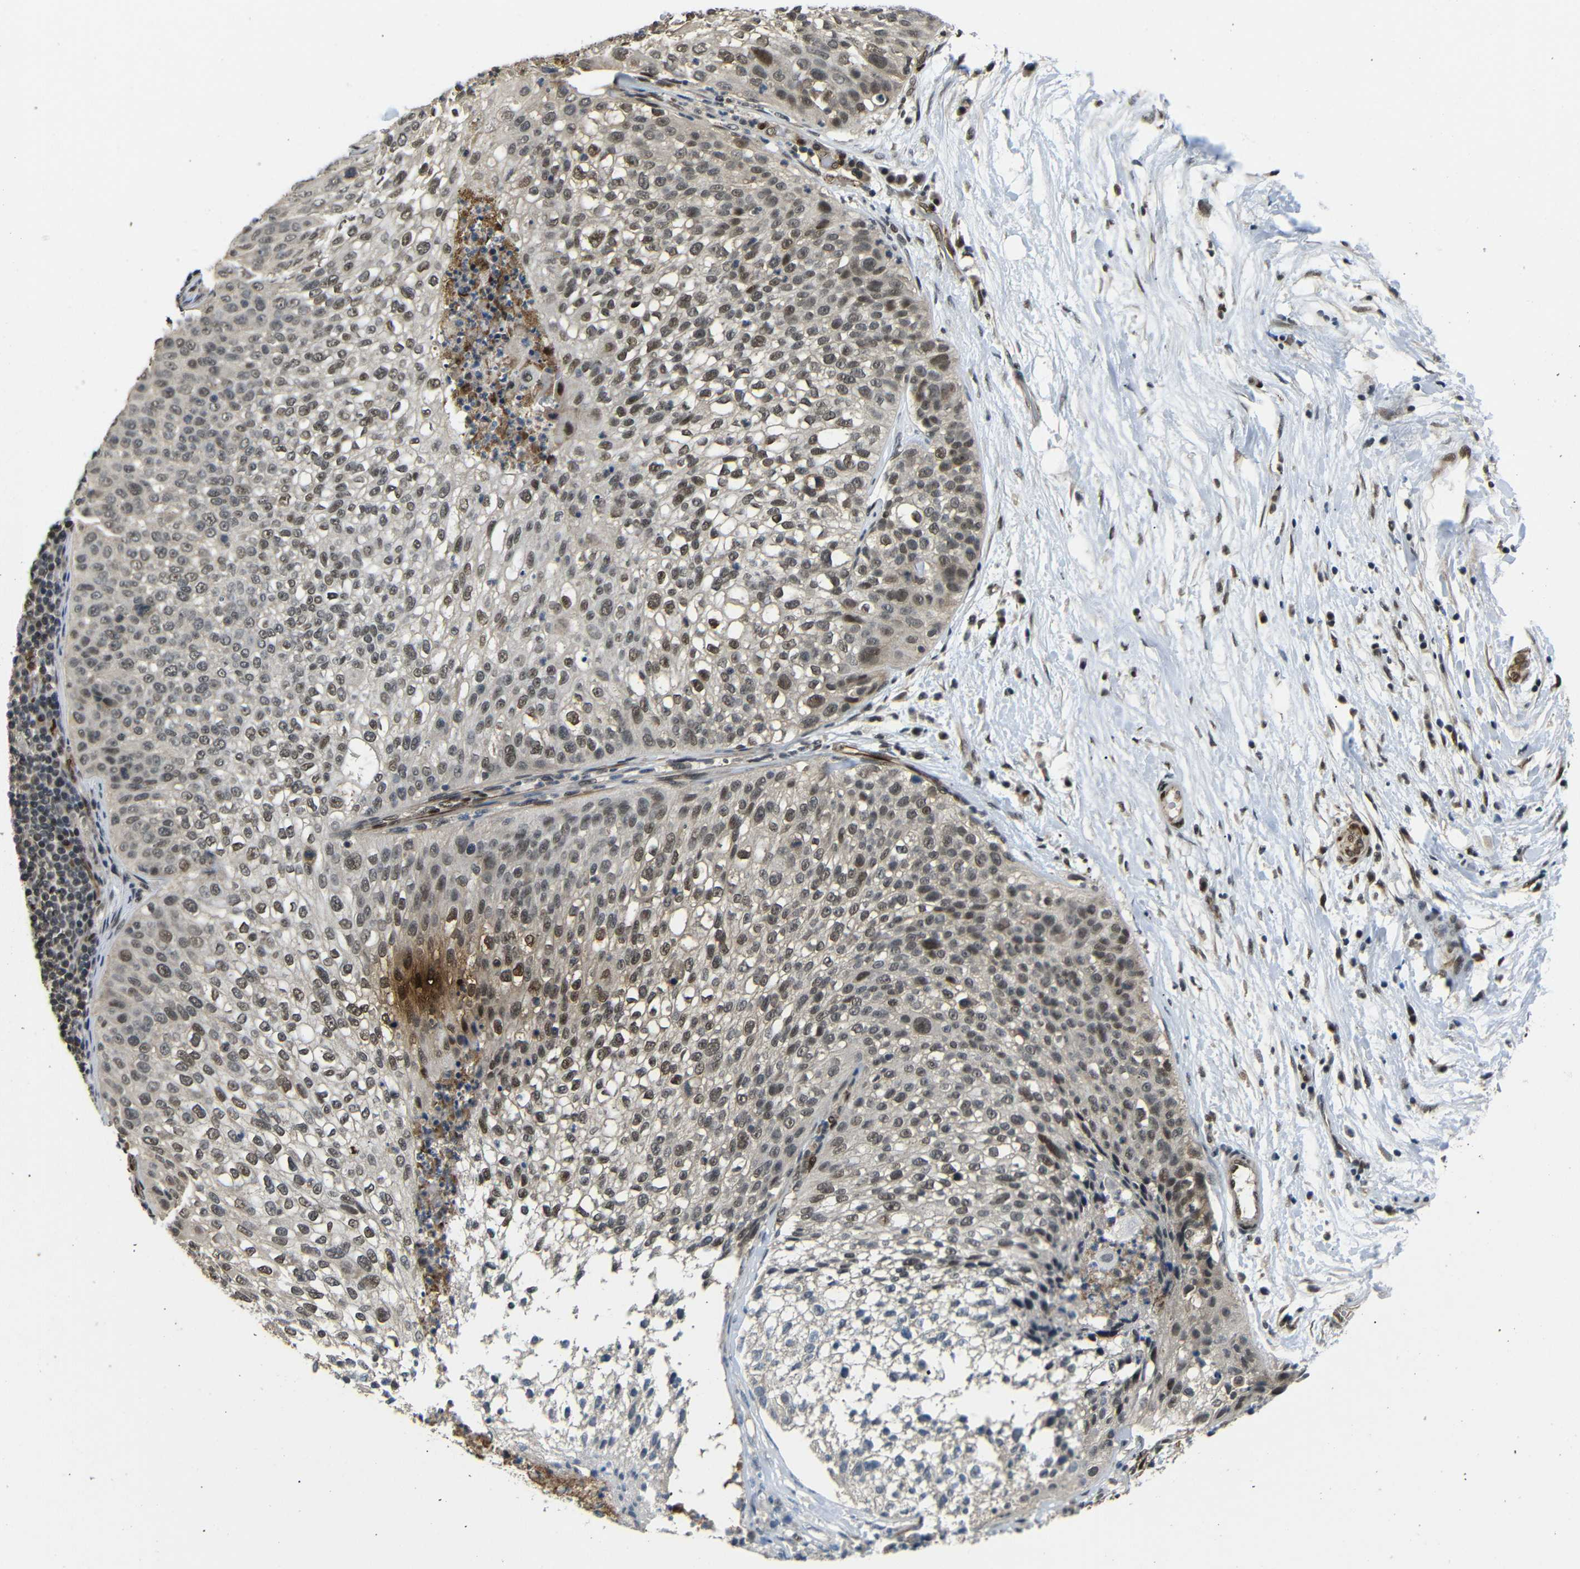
{"staining": {"intensity": "moderate", "quantity": "25%-75%", "location": "cytoplasmic/membranous,nuclear"}, "tissue": "lung cancer", "cell_type": "Tumor cells", "image_type": "cancer", "snomed": [{"axis": "morphology", "description": "Inflammation, NOS"}, {"axis": "morphology", "description": "Squamous cell carcinoma, NOS"}, {"axis": "topography", "description": "Lymph node"}, {"axis": "topography", "description": "Soft tissue"}, {"axis": "topography", "description": "Lung"}], "caption": "DAB (3,3'-diaminobenzidine) immunohistochemical staining of human lung cancer (squamous cell carcinoma) demonstrates moderate cytoplasmic/membranous and nuclear protein expression in about 25%-75% of tumor cells. The staining was performed using DAB (3,3'-diaminobenzidine), with brown indicating positive protein expression. Nuclei are stained blue with hematoxylin.", "gene": "TBX2", "patient": {"sex": "male", "age": 66}}